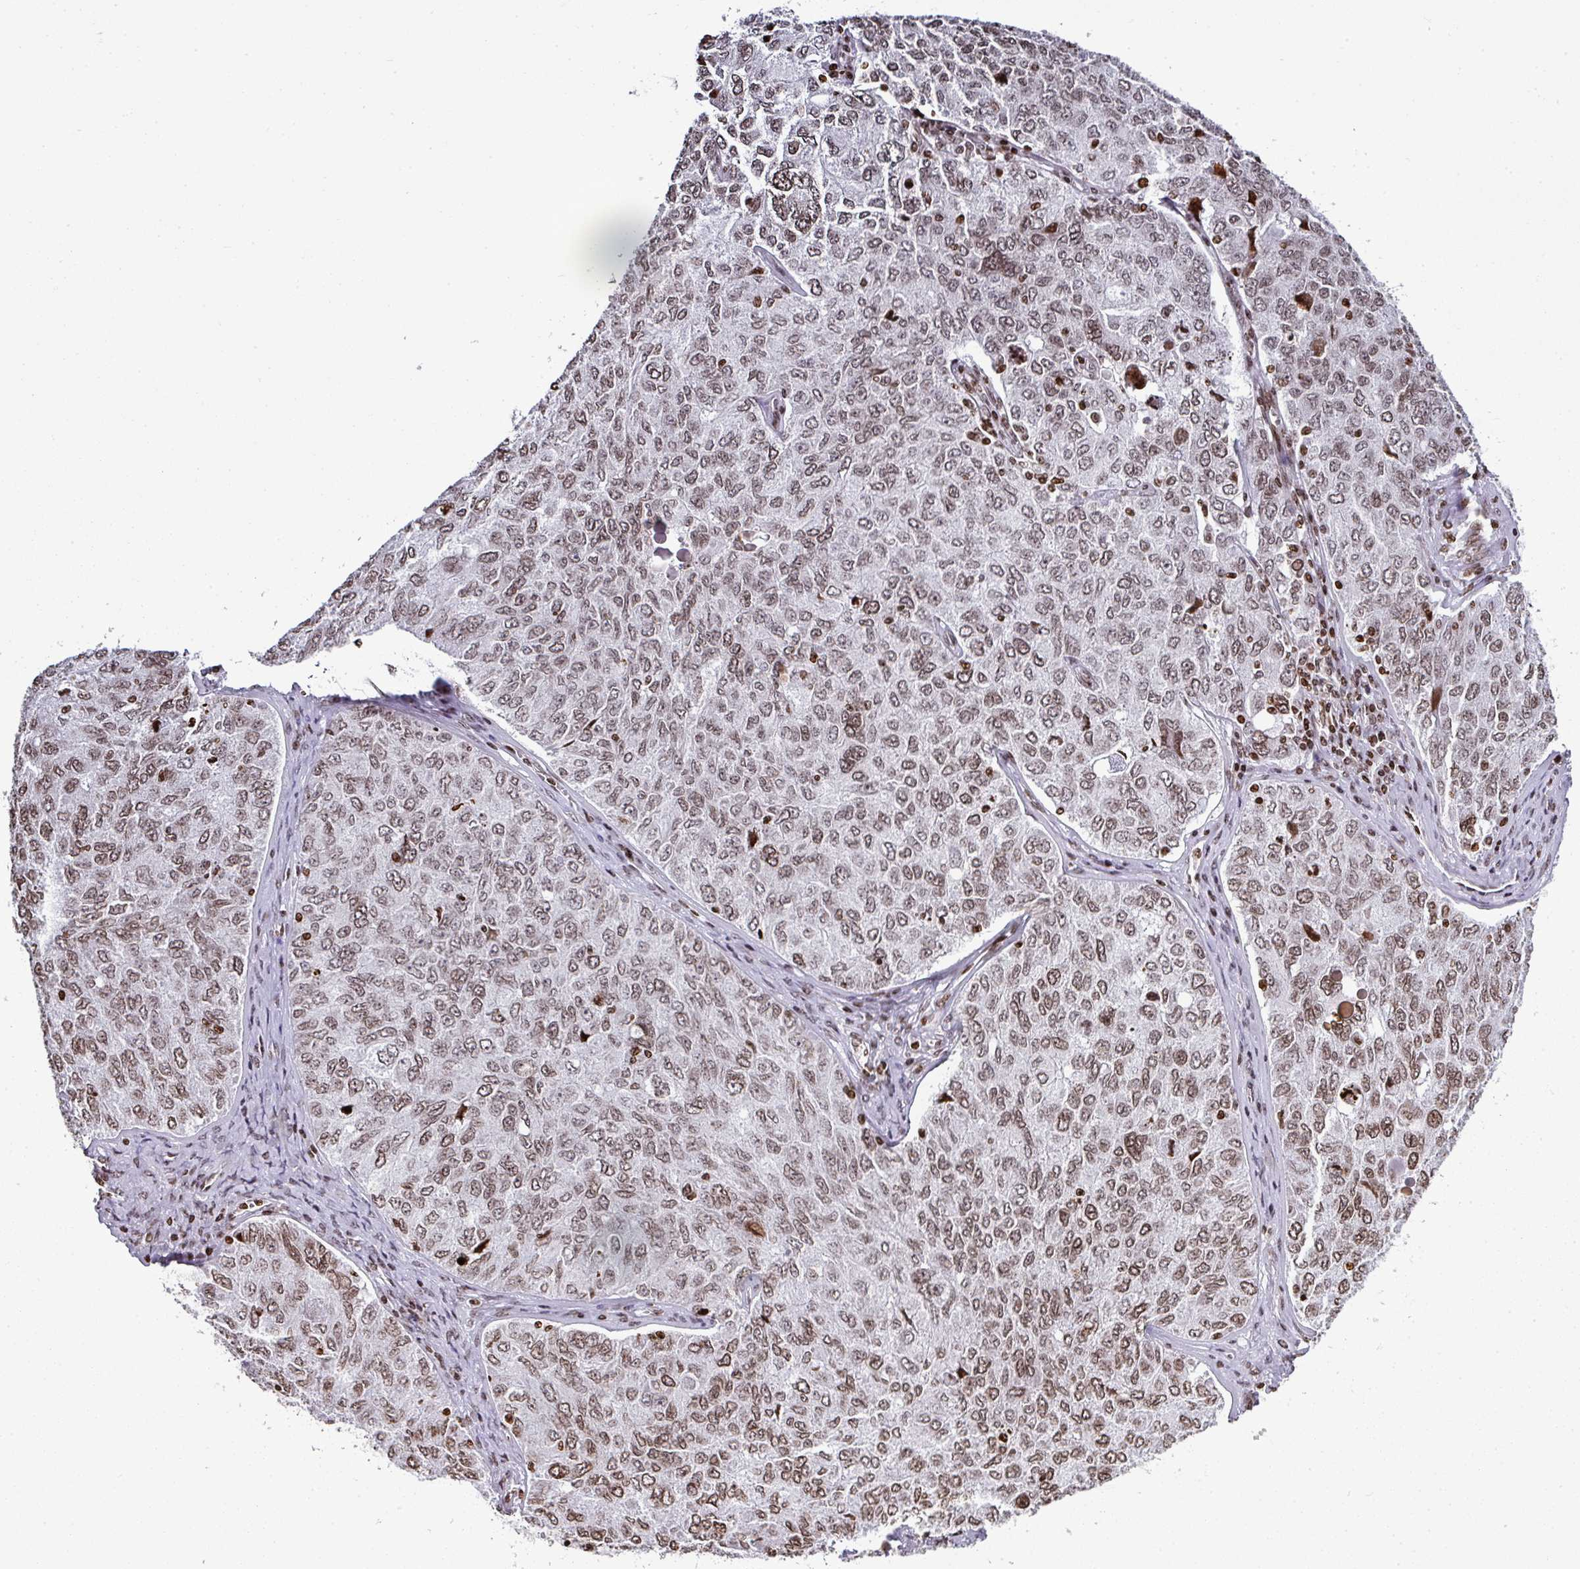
{"staining": {"intensity": "moderate", "quantity": ">75%", "location": "nuclear"}, "tissue": "ovarian cancer", "cell_type": "Tumor cells", "image_type": "cancer", "snomed": [{"axis": "morphology", "description": "Carcinoma, endometroid"}, {"axis": "topography", "description": "Ovary"}], "caption": "Protein staining by immunohistochemistry demonstrates moderate nuclear staining in approximately >75% of tumor cells in ovarian cancer. Nuclei are stained in blue.", "gene": "RASL11A", "patient": {"sex": "female", "age": 62}}